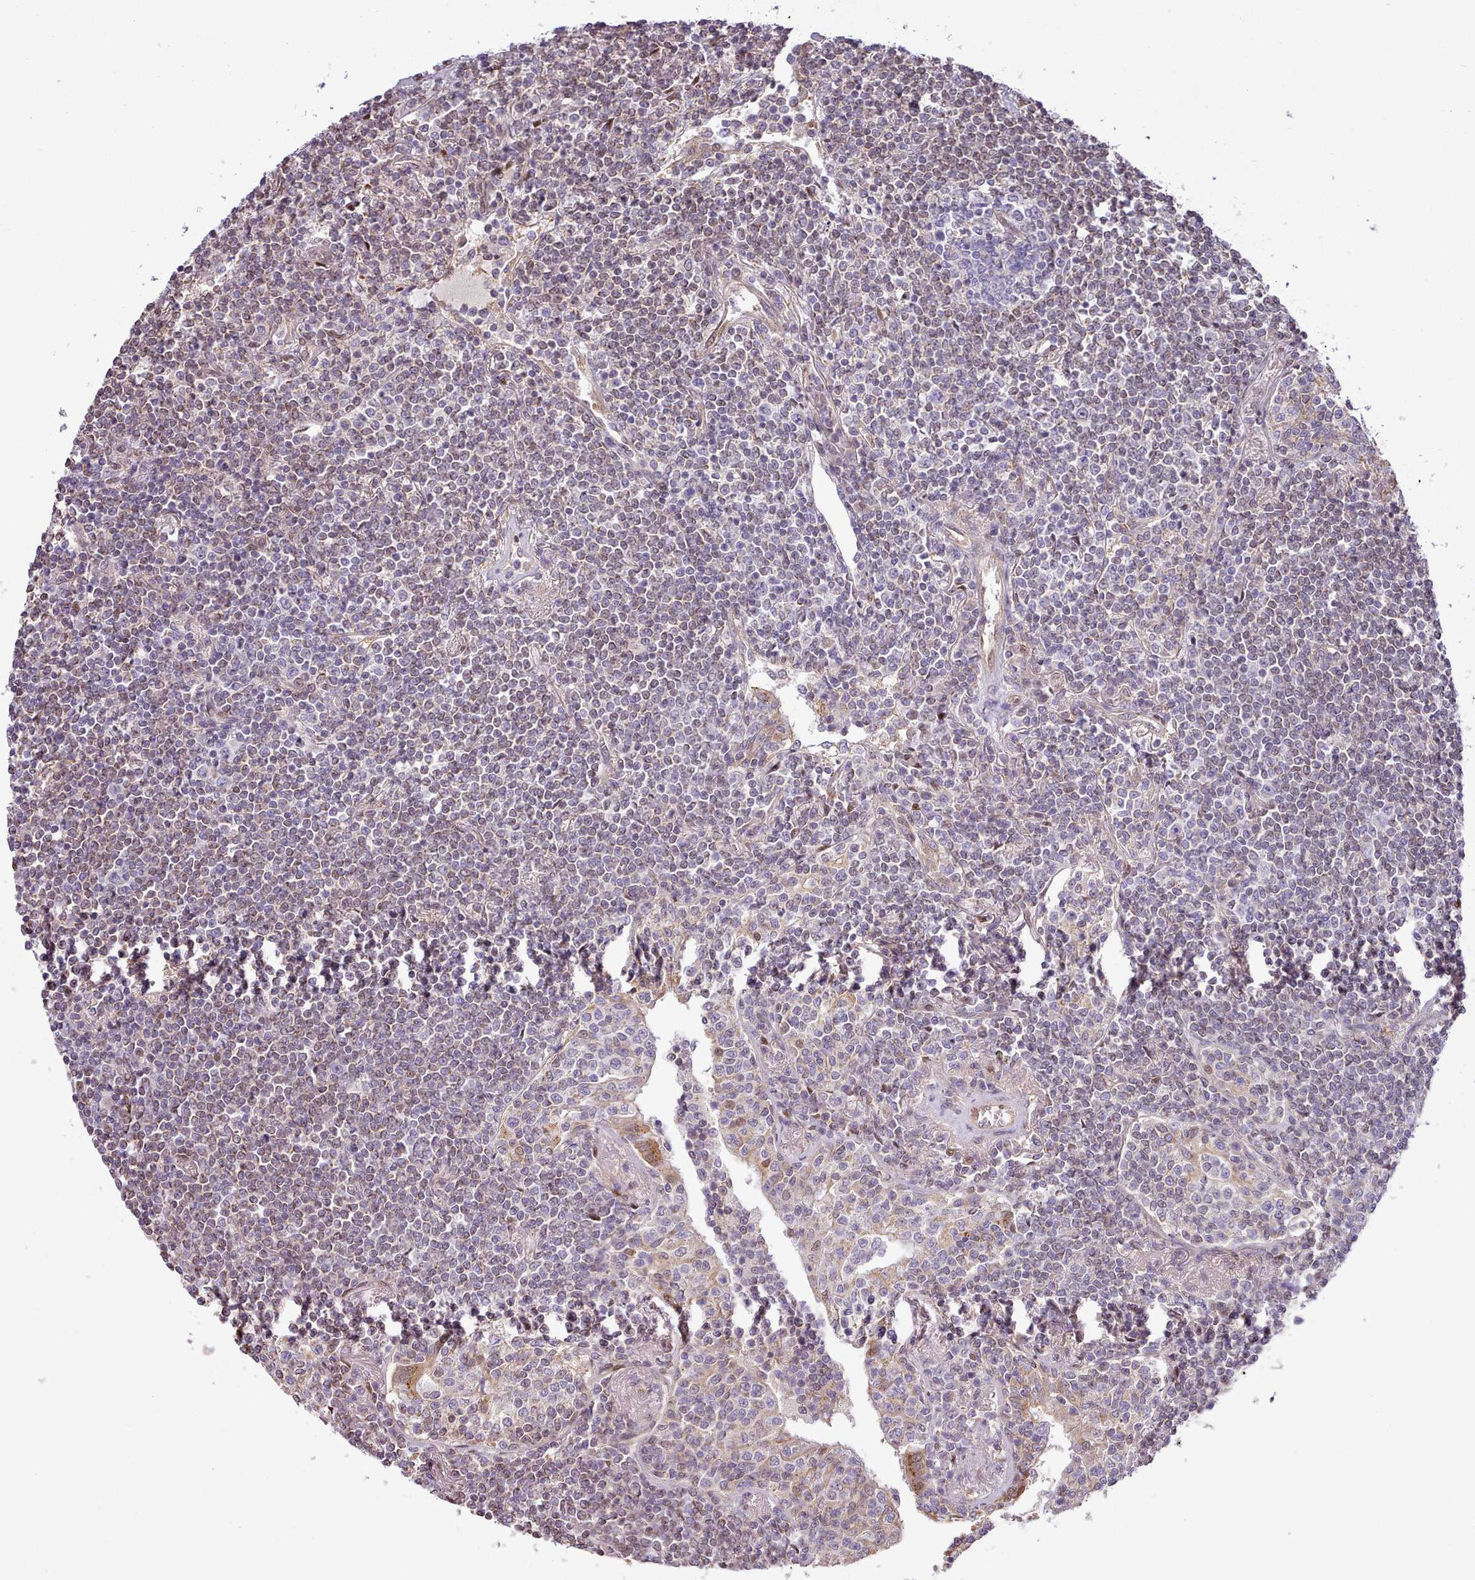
{"staining": {"intensity": "weak", "quantity": "25%-75%", "location": "cytoplasmic/membranous"}, "tissue": "lymphoma", "cell_type": "Tumor cells", "image_type": "cancer", "snomed": [{"axis": "morphology", "description": "Malignant lymphoma, non-Hodgkin's type, Low grade"}, {"axis": "topography", "description": "Lung"}], "caption": "This histopathology image shows malignant lymphoma, non-Hodgkin's type (low-grade) stained with immunohistochemistry to label a protein in brown. The cytoplasmic/membranous of tumor cells show weak positivity for the protein. Nuclei are counter-stained blue.", "gene": "ARL2BP", "patient": {"sex": "female", "age": 71}}